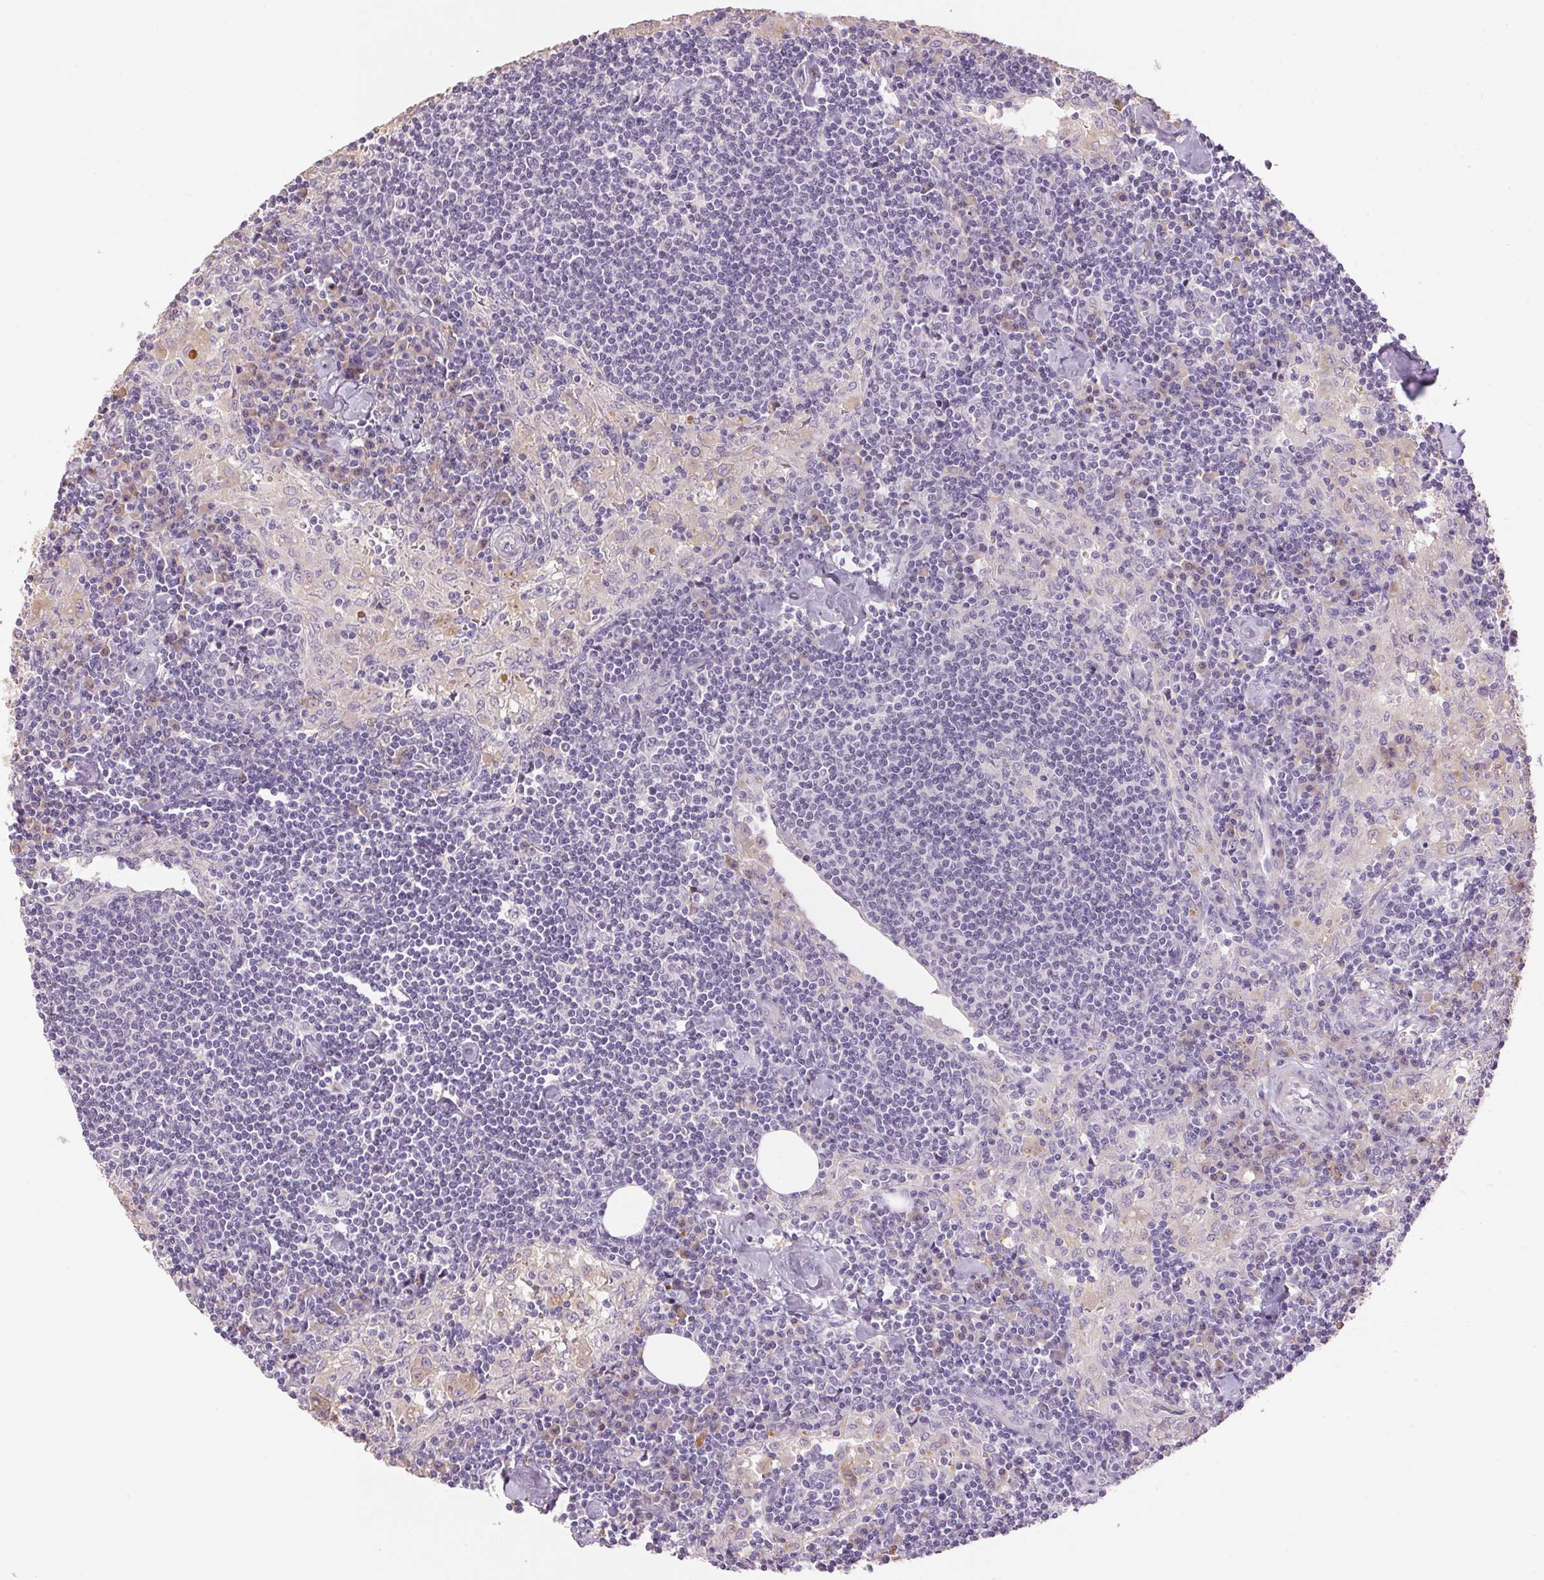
{"staining": {"intensity": "negative", "quantity": "none", "location": "none"}, "tissue": "lymph node", "cell_type": "Germinal center cells", "image_type": "normal", "snomed": [{"axis": "morphology", "description": "Normal tissue, NOS"}, {"axis": "topography", "description": "Lymph node"}], "caption": "Immunohistochemical staining of unremarkable lymph node exhibits no significant expression in germinal center cells.", "gene": "LYZL6", "patient": {"sex": "male", "age": 55}}